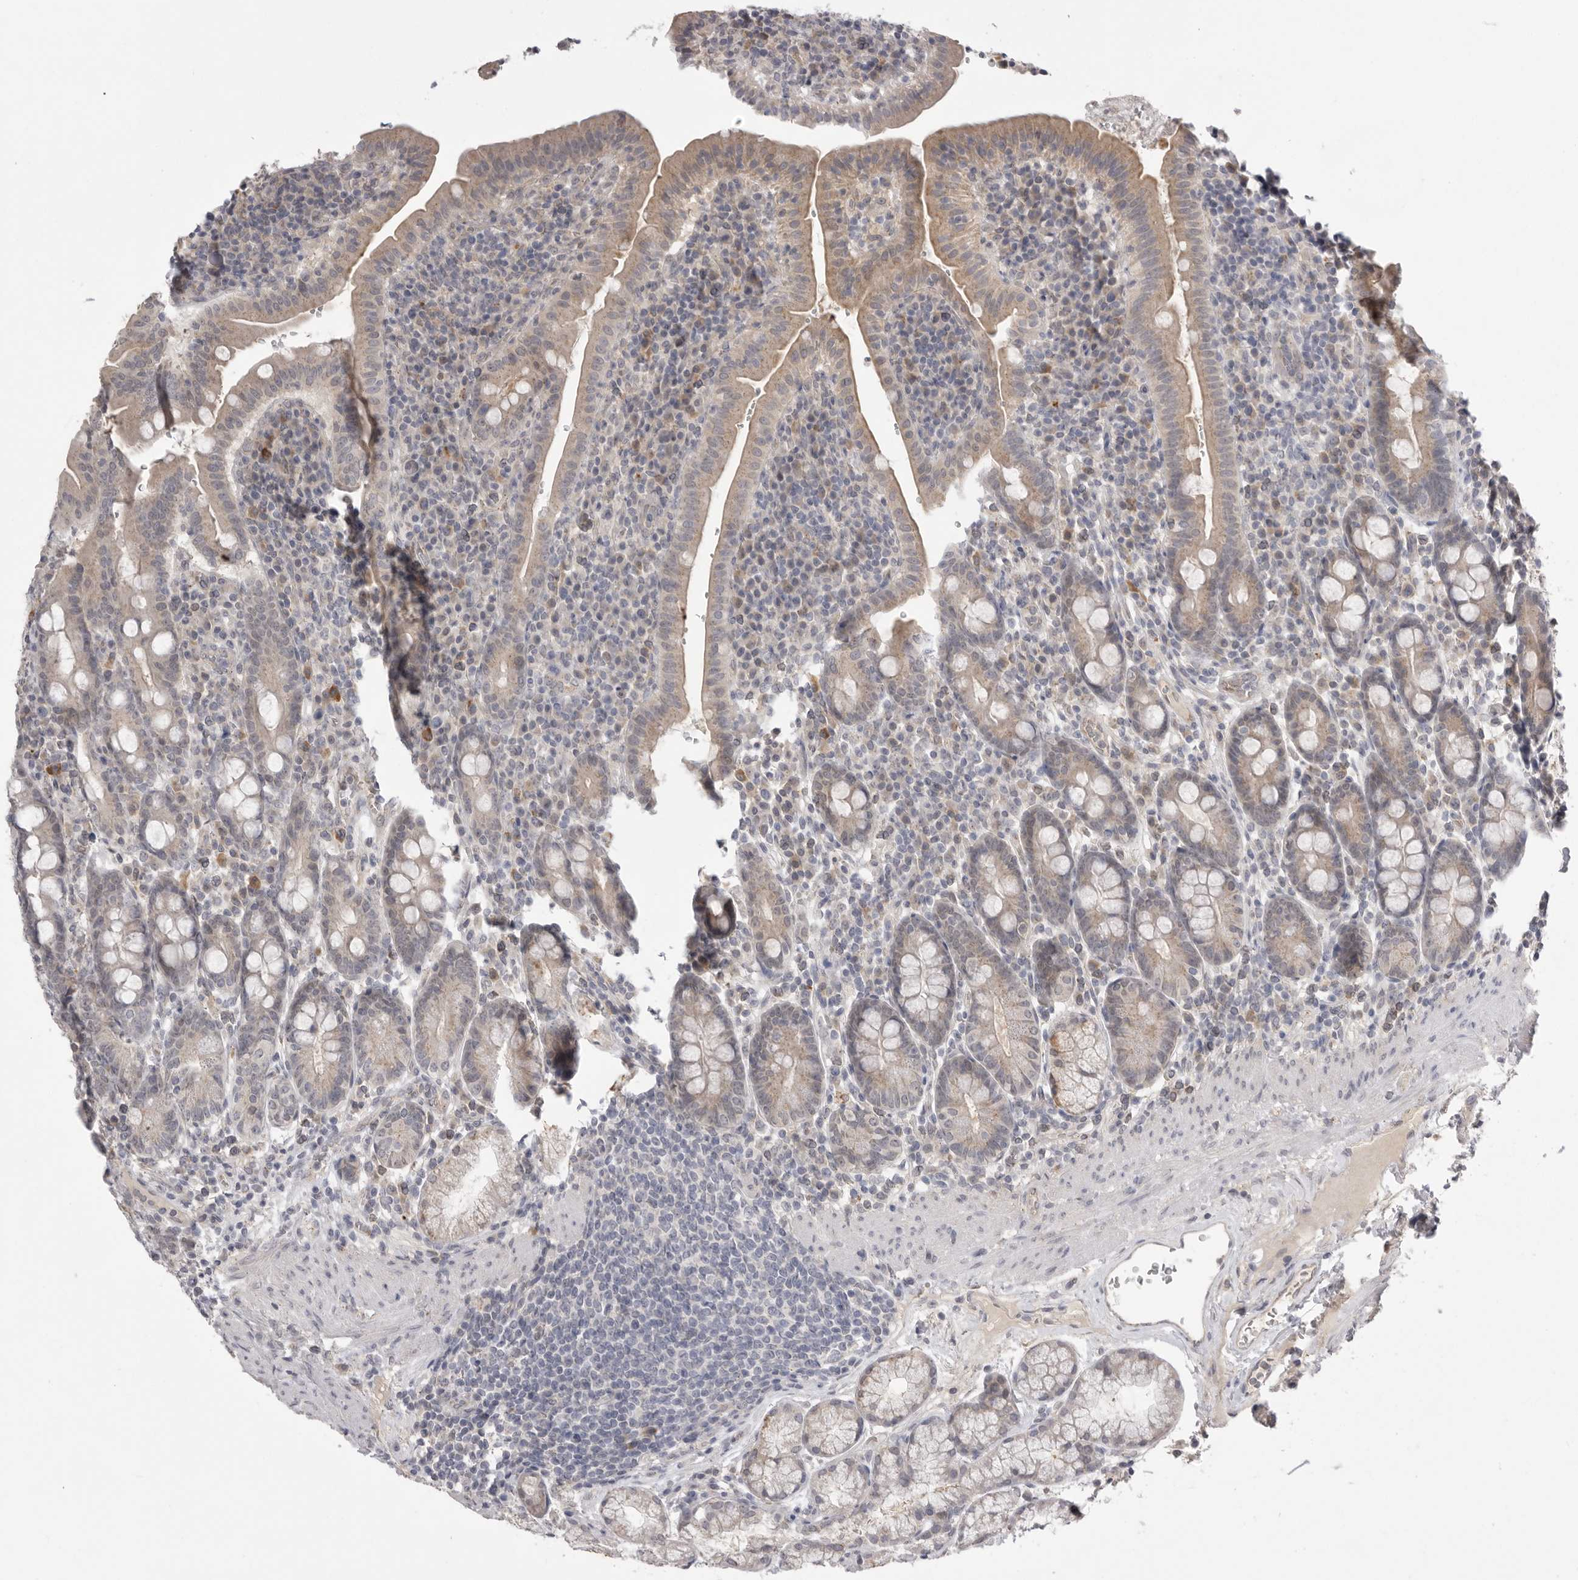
{"staining": {"intensity": "moderate", "quantity": ">75%", "location": "cytoplasmic/membranous"}, "tissue": "duodenum", "cell_type": "Glandular cells", "image_type": "normal", "snomed": [{"axis": "morphology", "description": "Normal tissue, NOS"}, {"axis": "morphology", "description": "Adenocarcinoma, NOS"}, {"axis": "topography", "description": "Pancreas"}, {"axis": "topography", "description": "Duodenum"}], "caption": "Immunohistochemical staining of normal duodenum exhibits moderate cytoplasmic/membranous protein staining in approximately >75% of glandular cells. The staining was performed using DAB (3,3'-diaminobenzidine), with brown indicating positive protein expression. Nuclei are stained blue with hematoxylin.", "gene": "TLR3", "patient": {"sex": "male", "age": 50}}